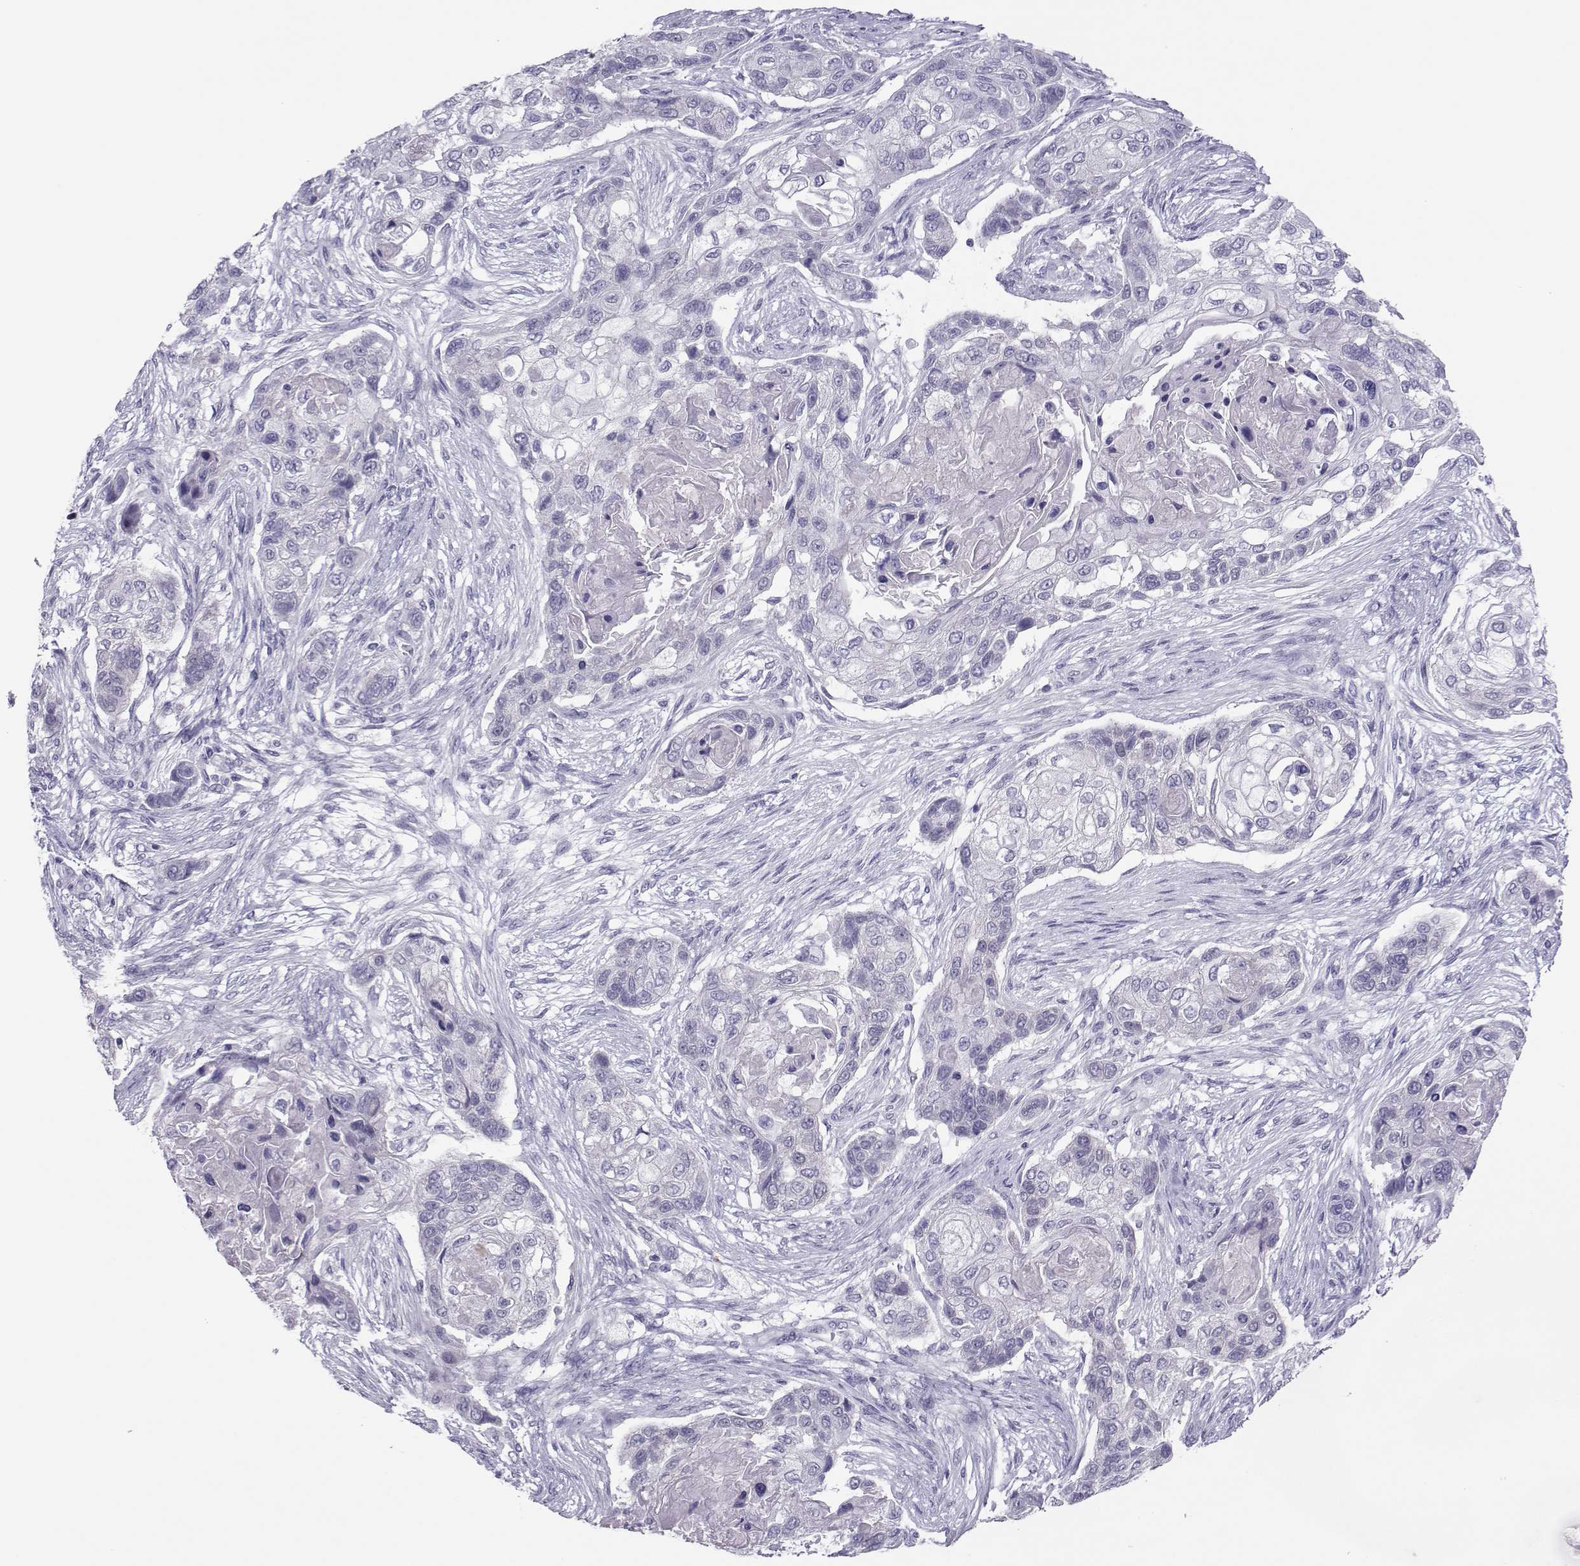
{"staining": {"intensity": "negative", "quantity": "none", "location": "none"}, "tissue": "lung cancer", "cell_type": "Tumor cells", "image_type": "cancer", "snomed": [{"axis": "morphology", "description": "Squamous cell carcinoma, NOS"}, {"axis": "topography", "description": "Lung"}], "caption": "IHC photomicrograph of lung cancer (squamous cell carcinoma) stained for a protein (brown), which displays no staining in tumor cells. (Brightfield microscopy of DAB (3,3'-diaminobenzidine) IHC at high magnification).", "gene": "TRPM7", "patient": {"sex": "male", "age": 69}}